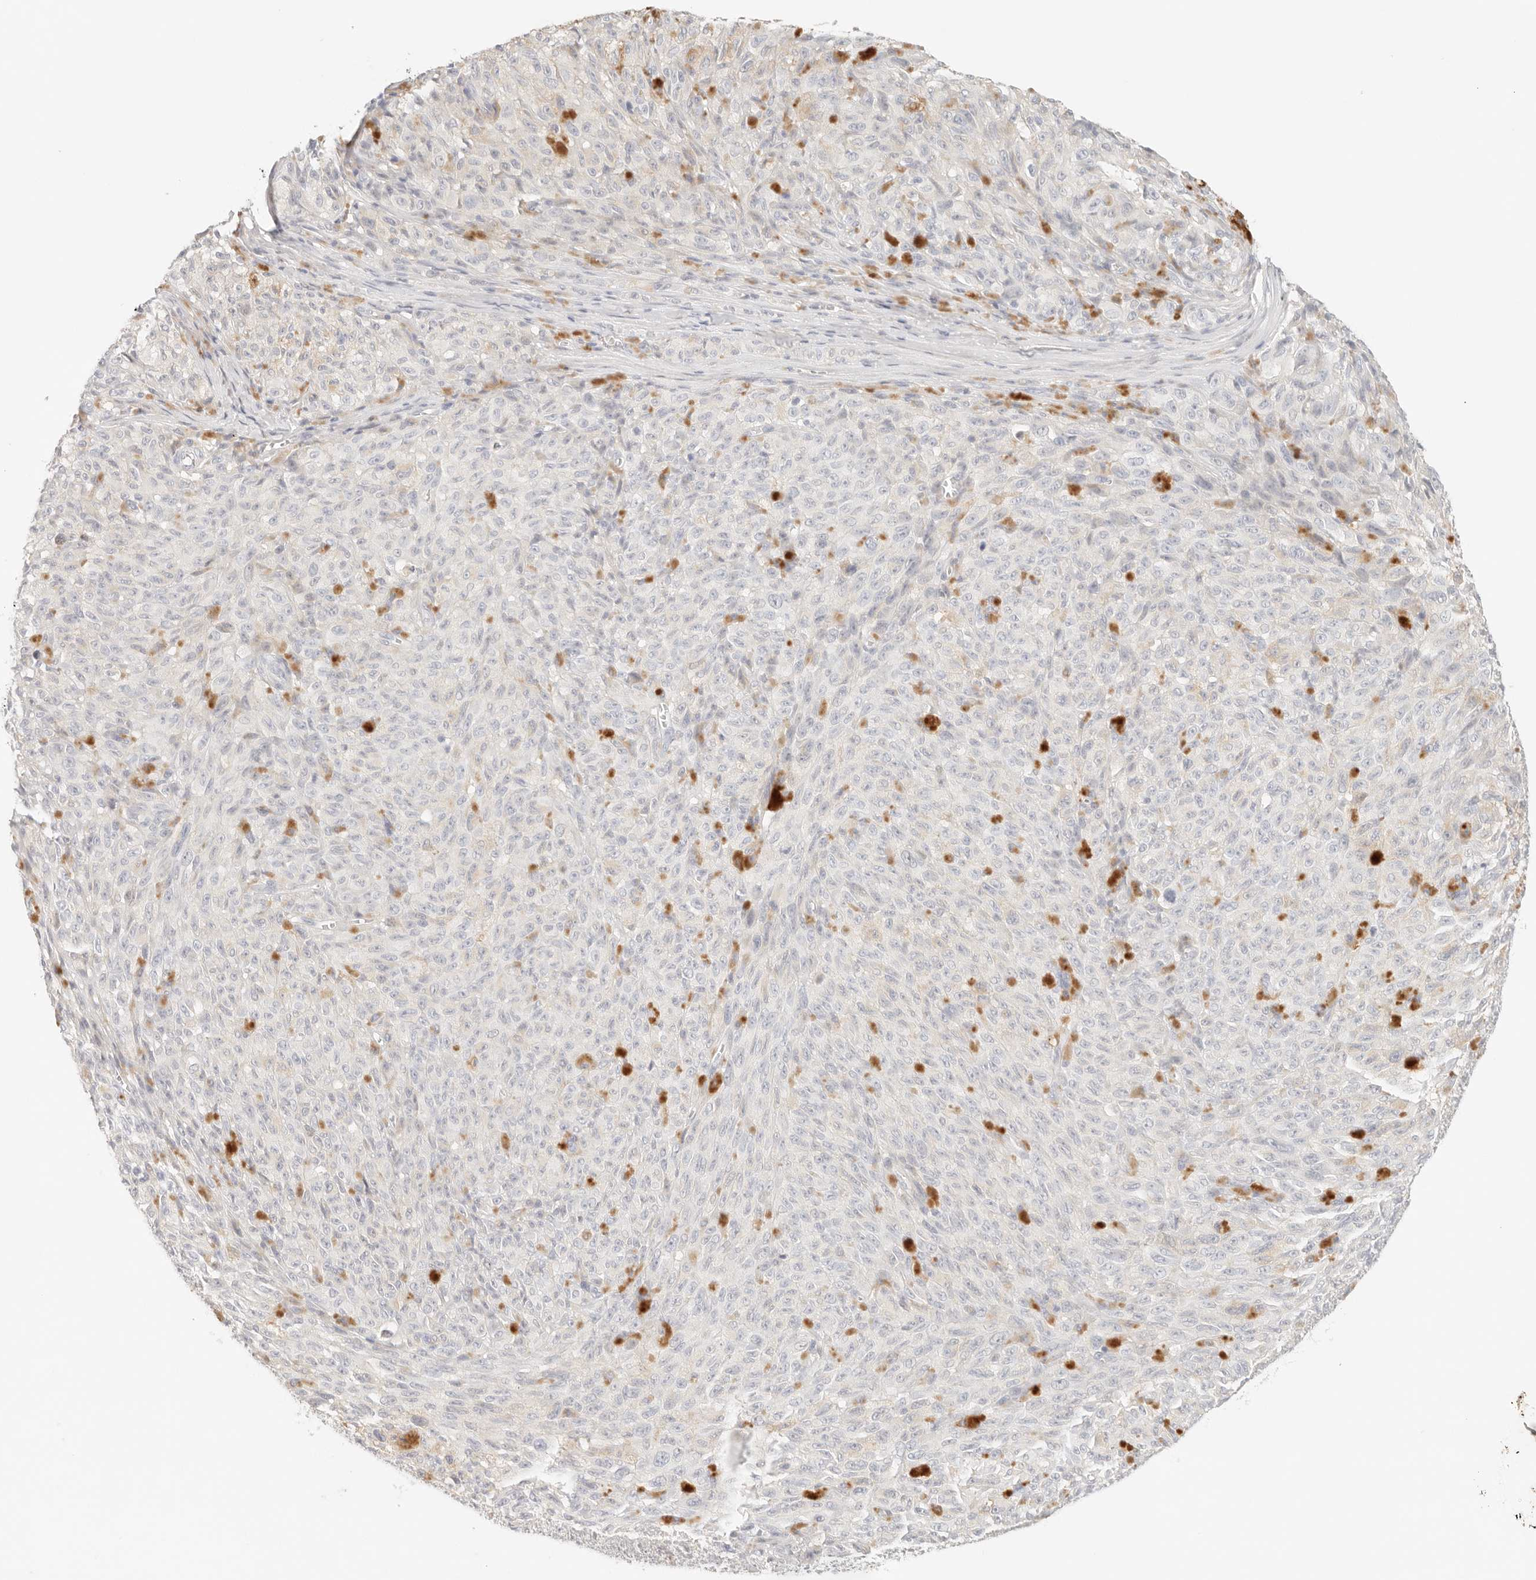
{"staining": {"intensity": "negative", "quantity": "none", "location": "none"}, "tissue": "melanoma", "cell_type": "Tumor cells", "image_type": "cancer", "snomed": [{"axis": "morphology", "description": "Malignant melanoma, NOS"}, {"axis": "topography", "description": "Skin"}], "caption": "High power microscopy micrograph of an immunohistochemistry (IHC) histopathology image of malignant melanoma, revealing no significant positivity in tumor cells.", "gene": "SPHK1", "patient": {"sex": "female", "age": 82}}